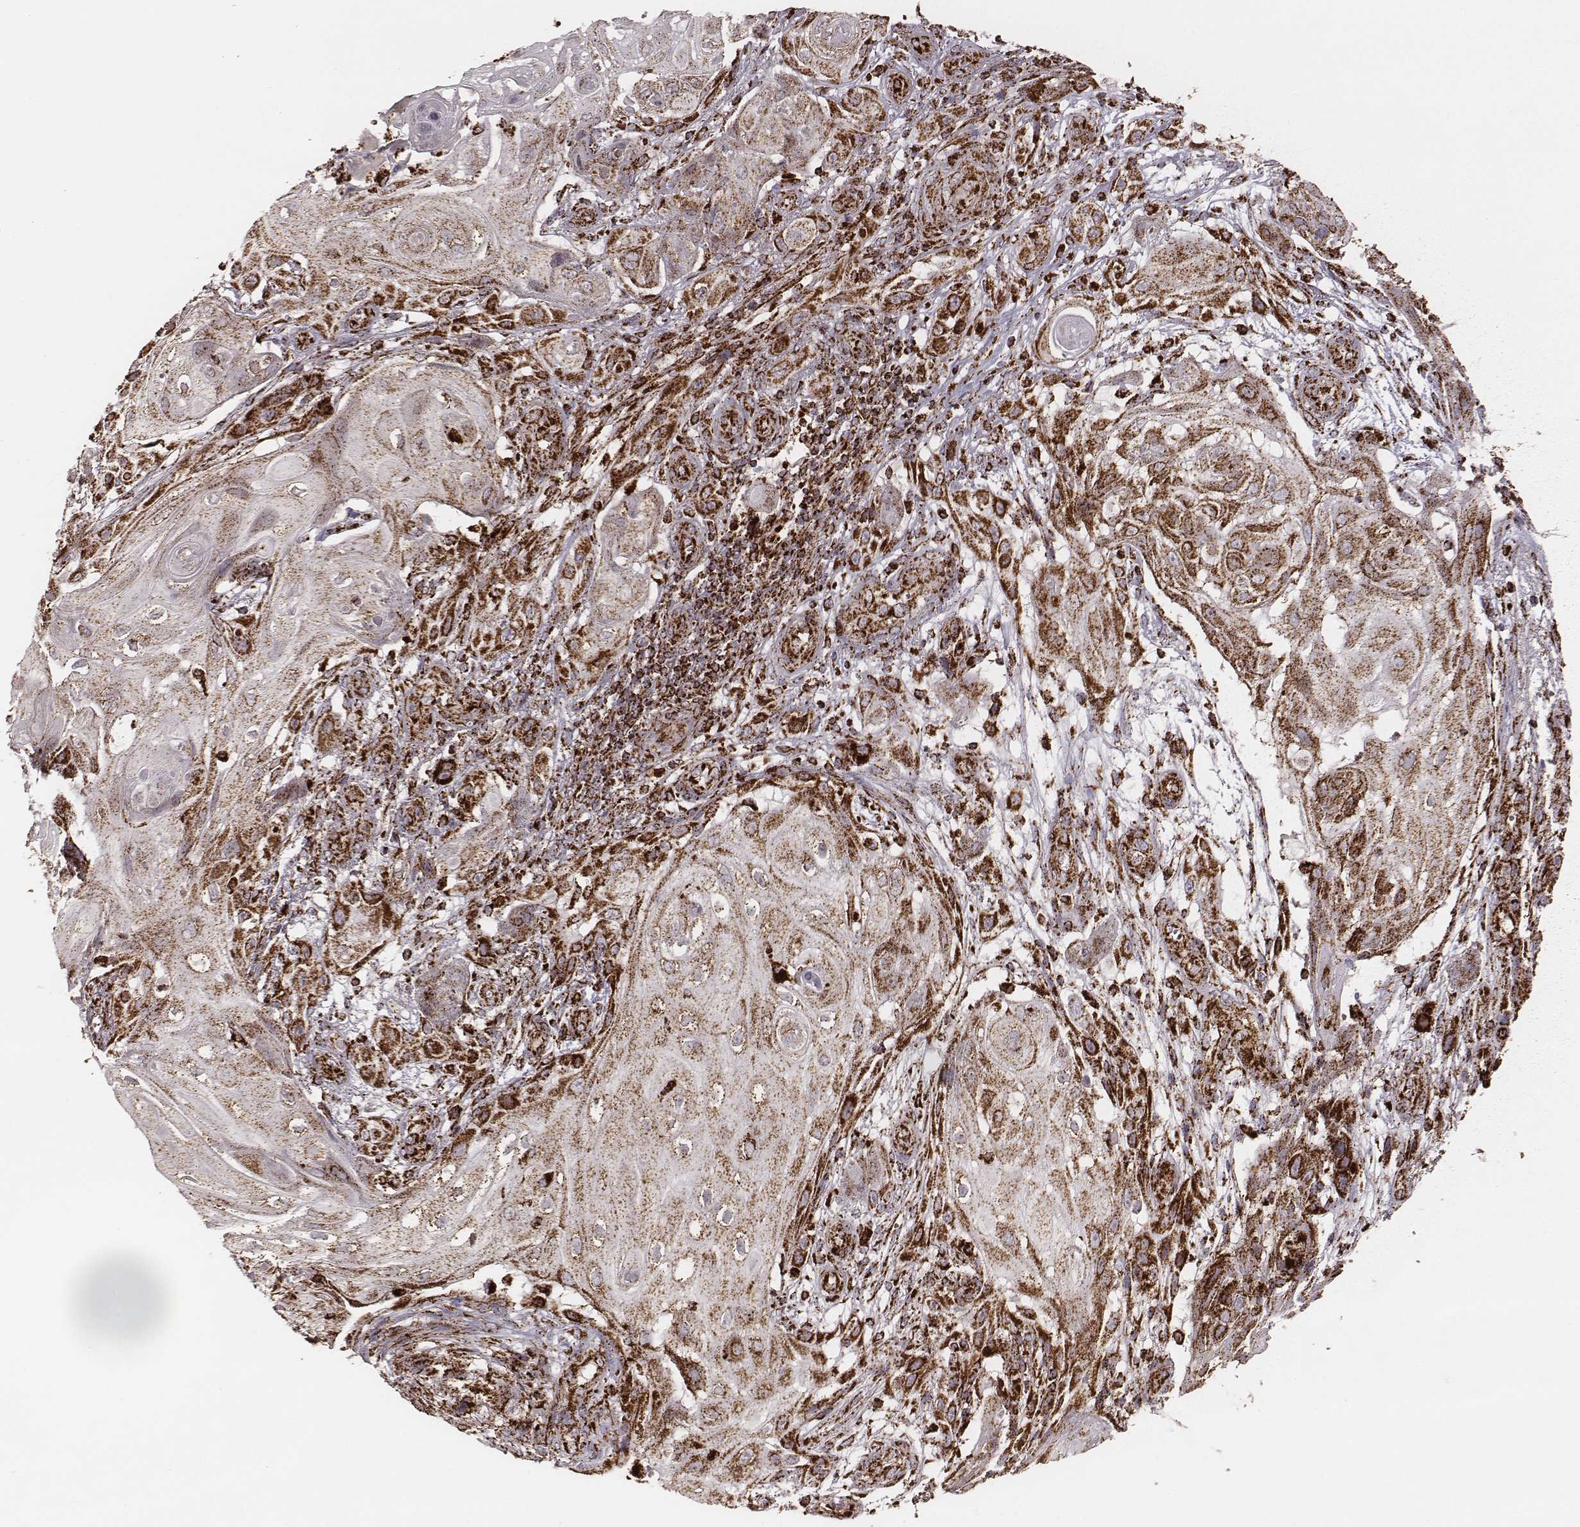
{"staining": {"intensity": "strong", "quantity": "25%-75%", "location": "cytoplasmic/membranous"}, "tissue": "skin cancer", "cell_type": "Tumor cells", "image_type": "cancer", "snomed": [{"axis": "morphology", "description": "Squamous cell carcinoma, NOS"}, {"axis": "topography", "description": "Skin"}], "caption": "Strong cytoplasmic/membranous protein staining is seen in approximately 25%-75% of tumor cells in squamous cell carcinoma (skin).", "gene": "TUFM", "patient": {"sex": "male", "age": 62}}